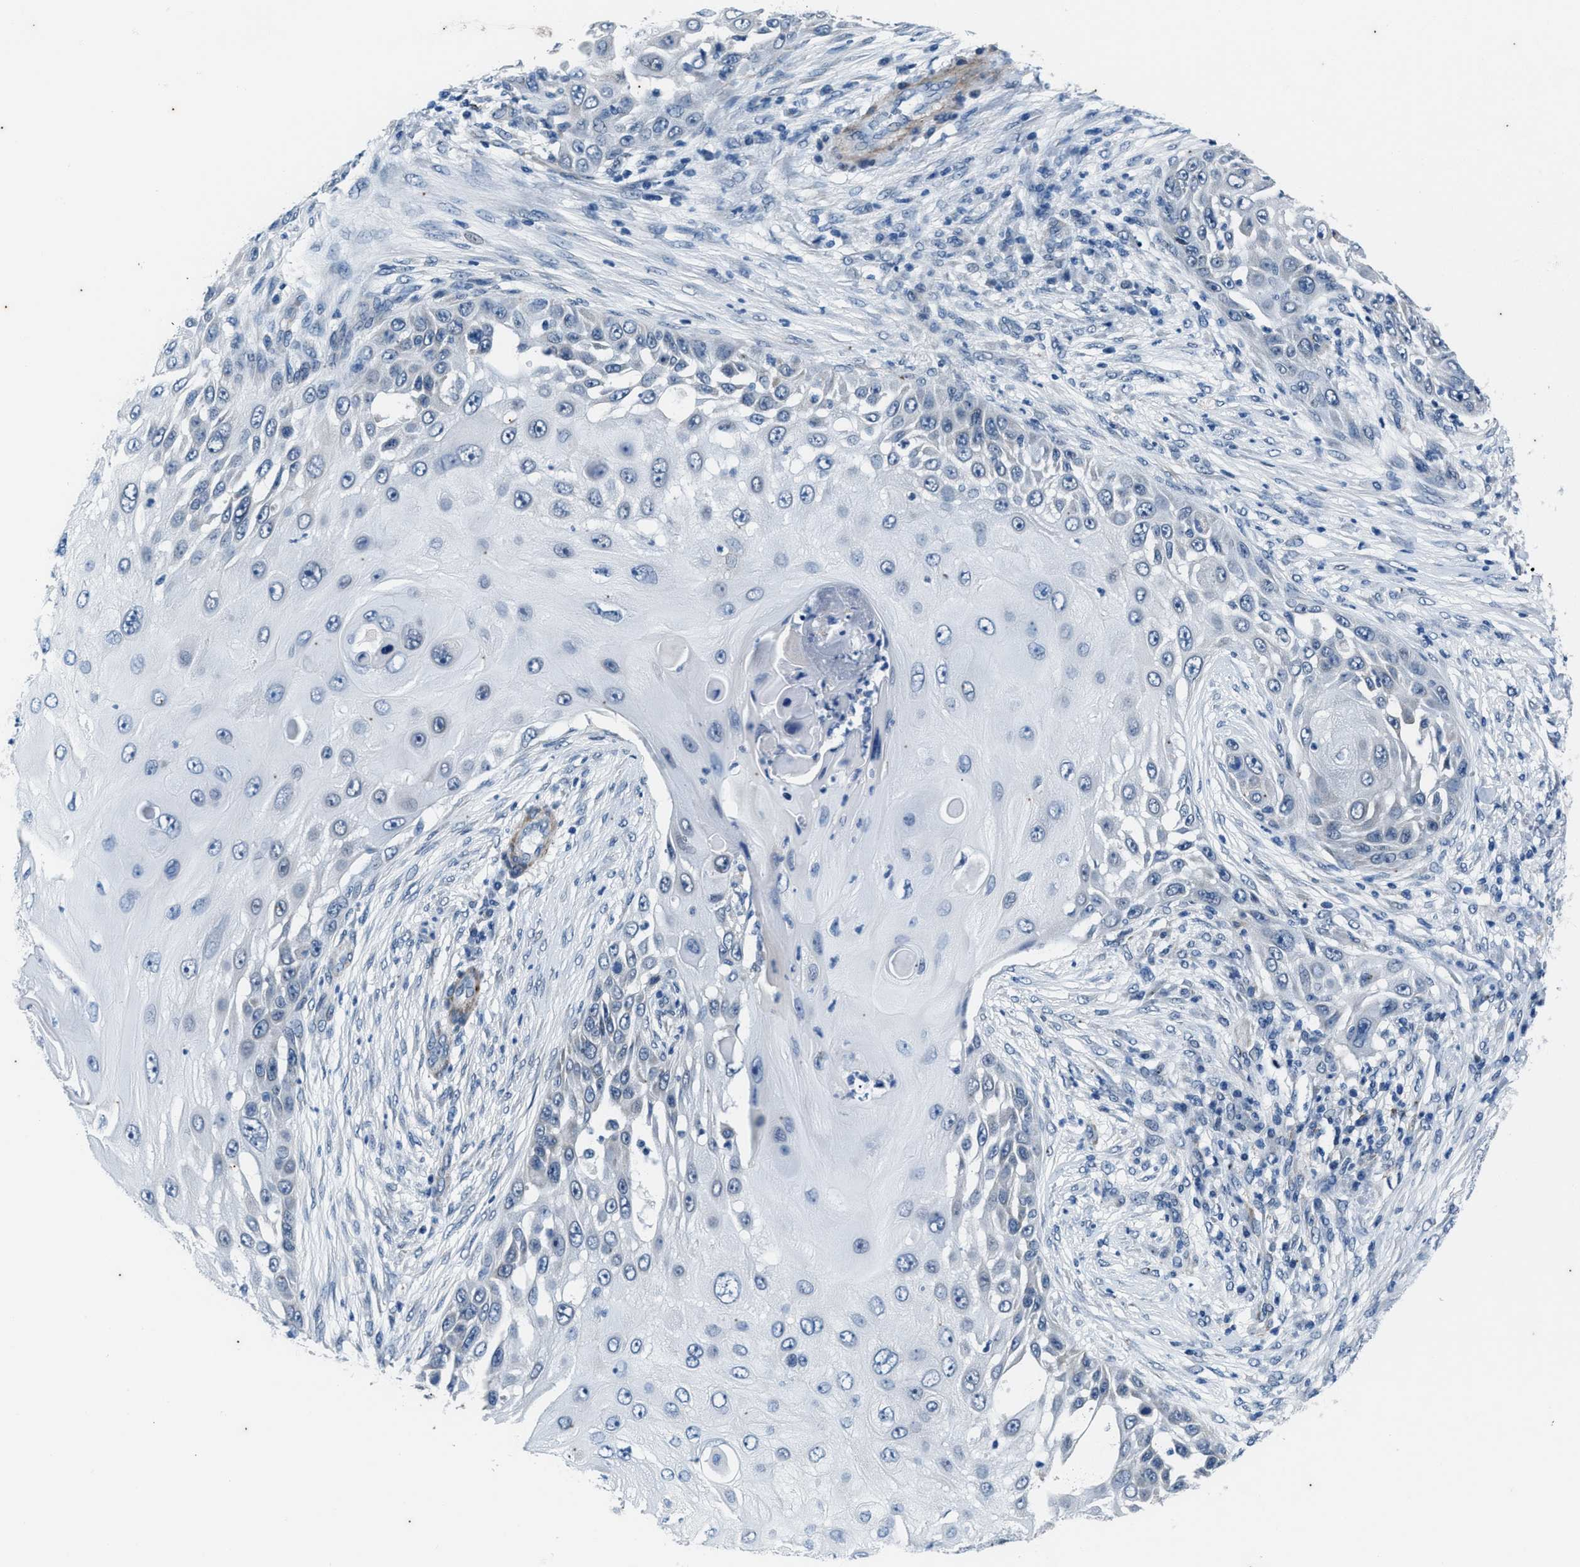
{"staining": {"intensity": "negative", "quantity": "none", "location": "none"}, "tissue": "skin cancer", "cell_type": "Tumor cells", "image_type": "cancer", "snomed": [{"axis": "morphology", "description": "Squamous cell carcinoma, NOS"}, {"axis": "topography", "description": "Skin"}], "caption": "Immunohistochemical staining of human skin cancer reveals no significant positivity in tumor cells.", "gene": "KIF24", "patient": {"sex": "female", "age": 44}}